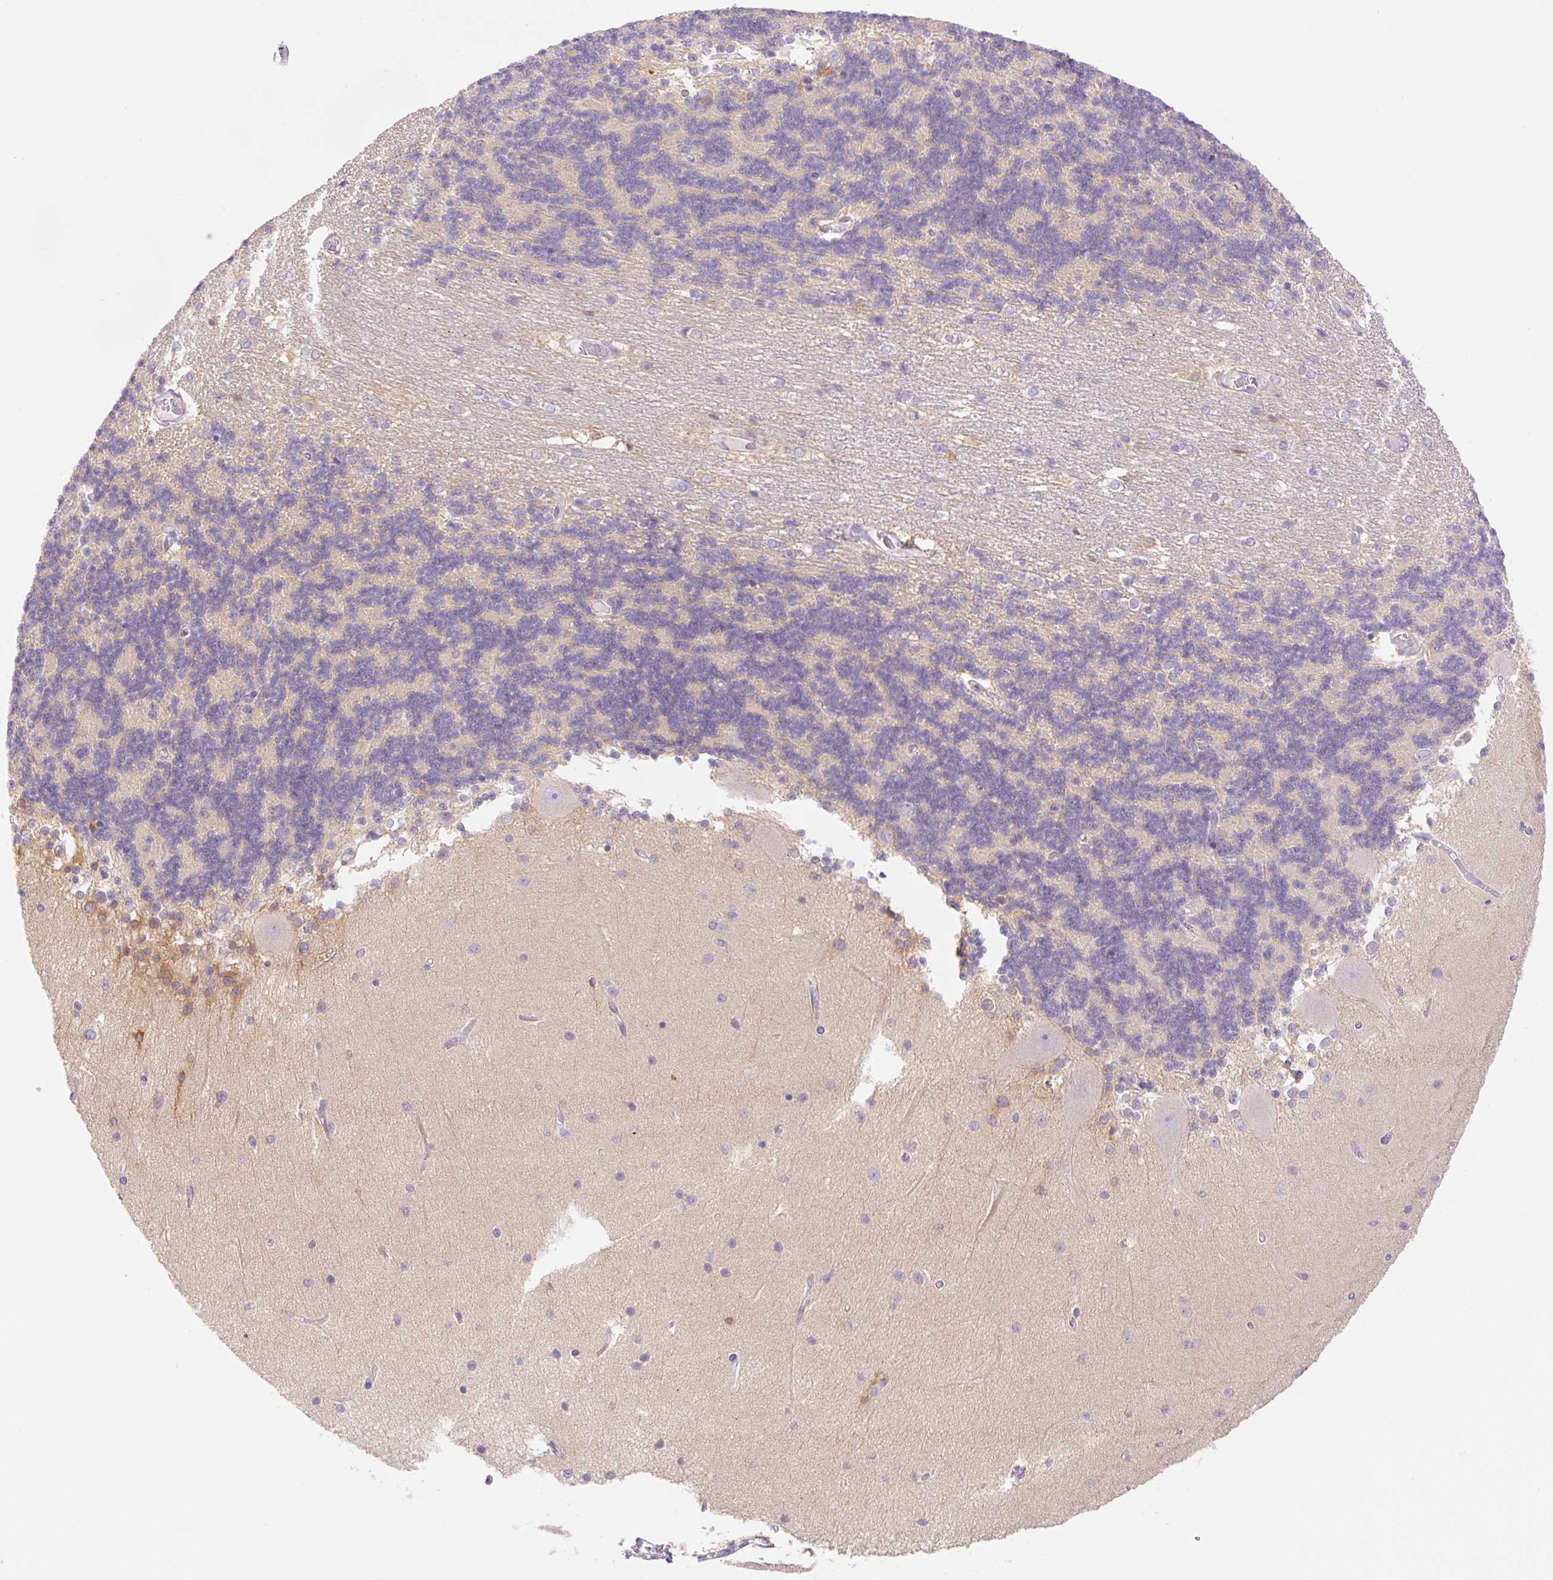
{"staining": {"intensity": "negative", "quantity": "none", "location": "none"}, "tissue": "cerebellum", "cell_type": "Cells in granular layer", "image_type": "normal", "snomed": [{"axis": "morphology", "description": "Normal tissue, NOS"}, {"axis": "topography", "description": "Cerebellum"}], "caption": "An immunohistochemistry histopathology image of normal cerebellum is shown. There is no staining in cells in granular layer of cerebellum. Brightfield microscopy of immunohistochemistry stained with DAB (3,3'-diaminobenzidine) (brown) and hematoxylin (blue), captured at high magnification.", "gene": "DENND5A", "patient": {"sex": "female", "age": 54}}